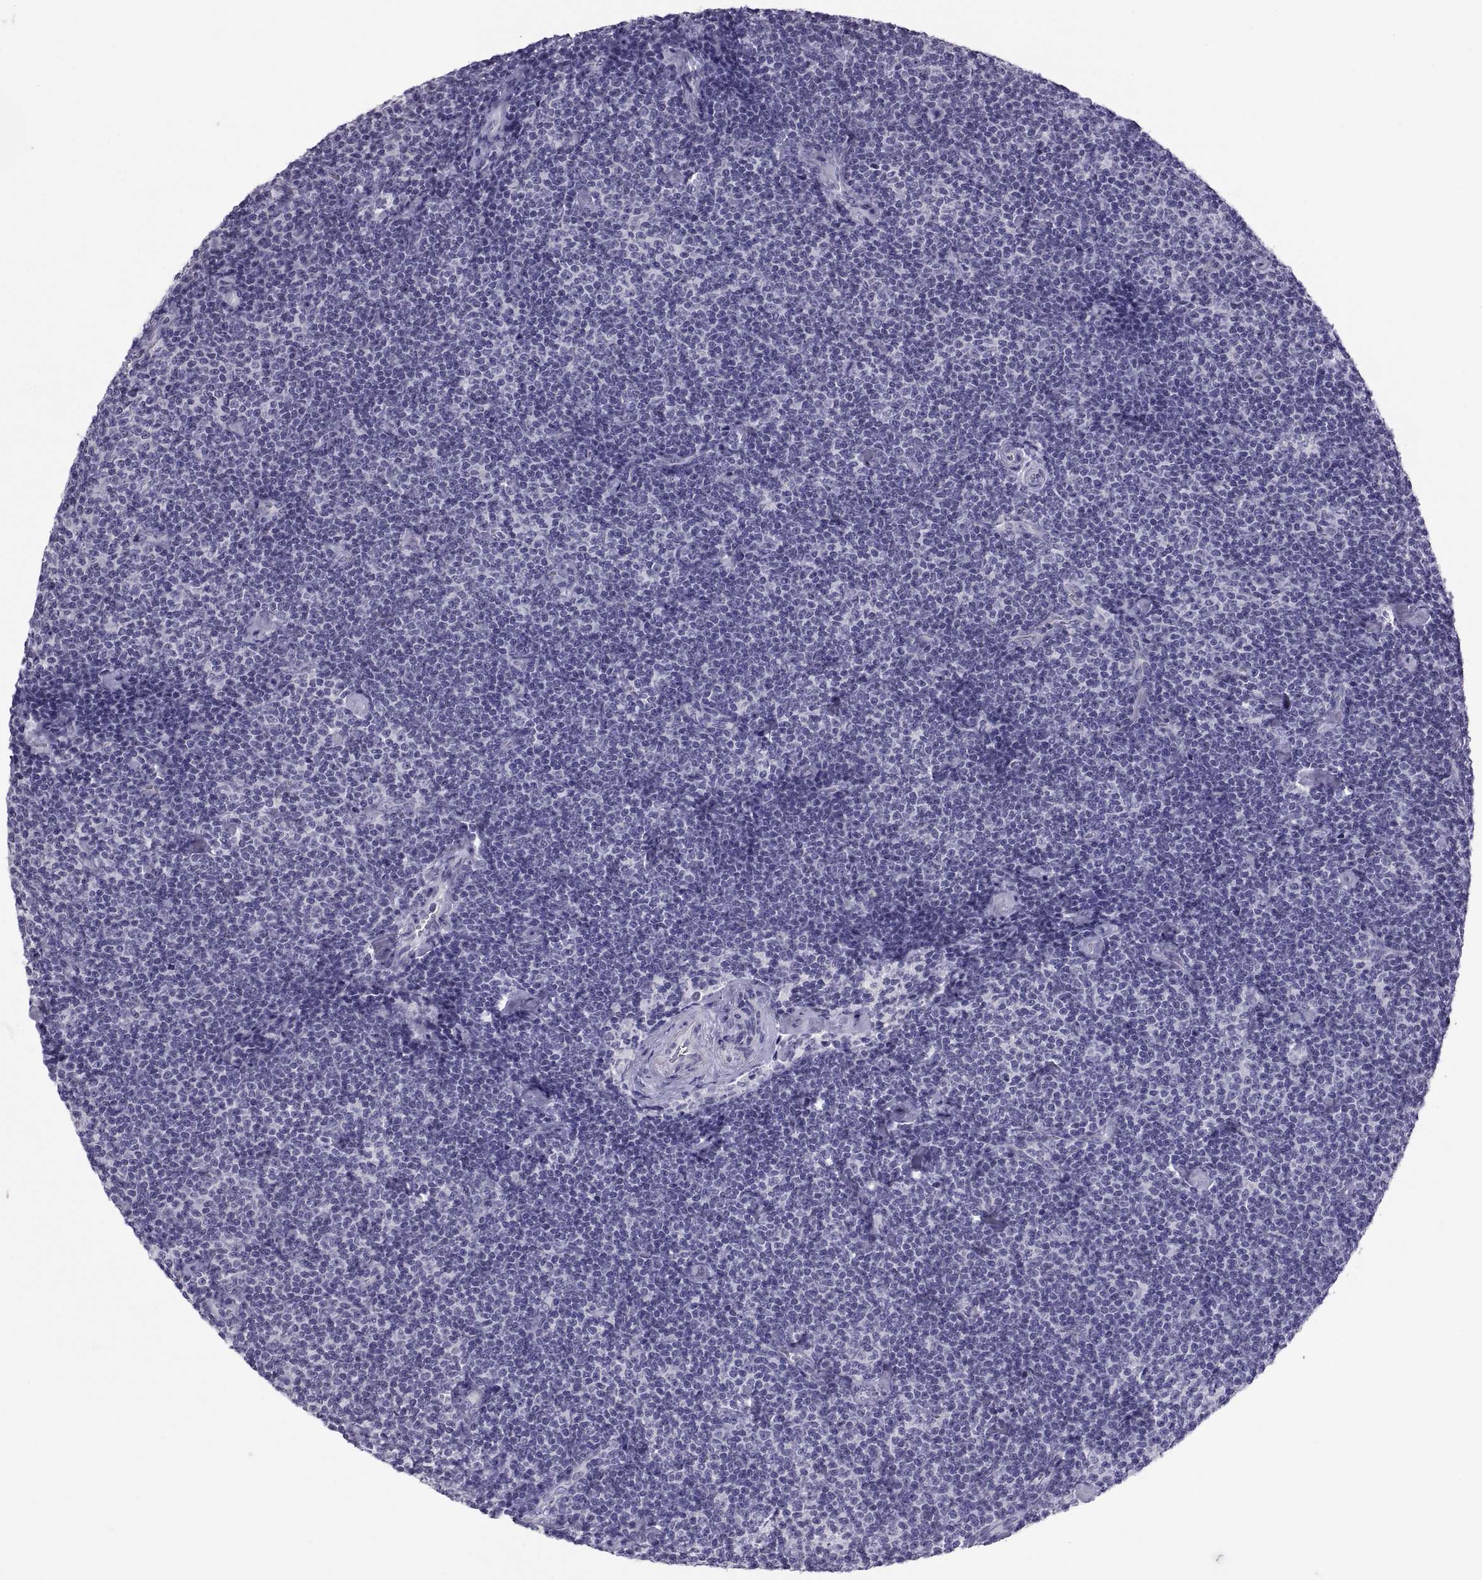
{"staining": {"intensity": "negative", "quantity": "none", "location": "none"}, "tissue": "lymphoma", "cell_type": "Tumor cells", "image_type": "cancer", "snomed": [{"axis": "morphology", "description": "Malignant lymphoma, non-Hodgkin's type, Low grade"}, {"axis": "topography", "description": "Lymph node"}], "caption": "An immunohistochemistry (IHC) histopathology image of lymphoma is shown. There is no staining in tumor cells of lymphoma.", "gene": "RNASE12", "patient": {"sex": "male", "age": 81}}